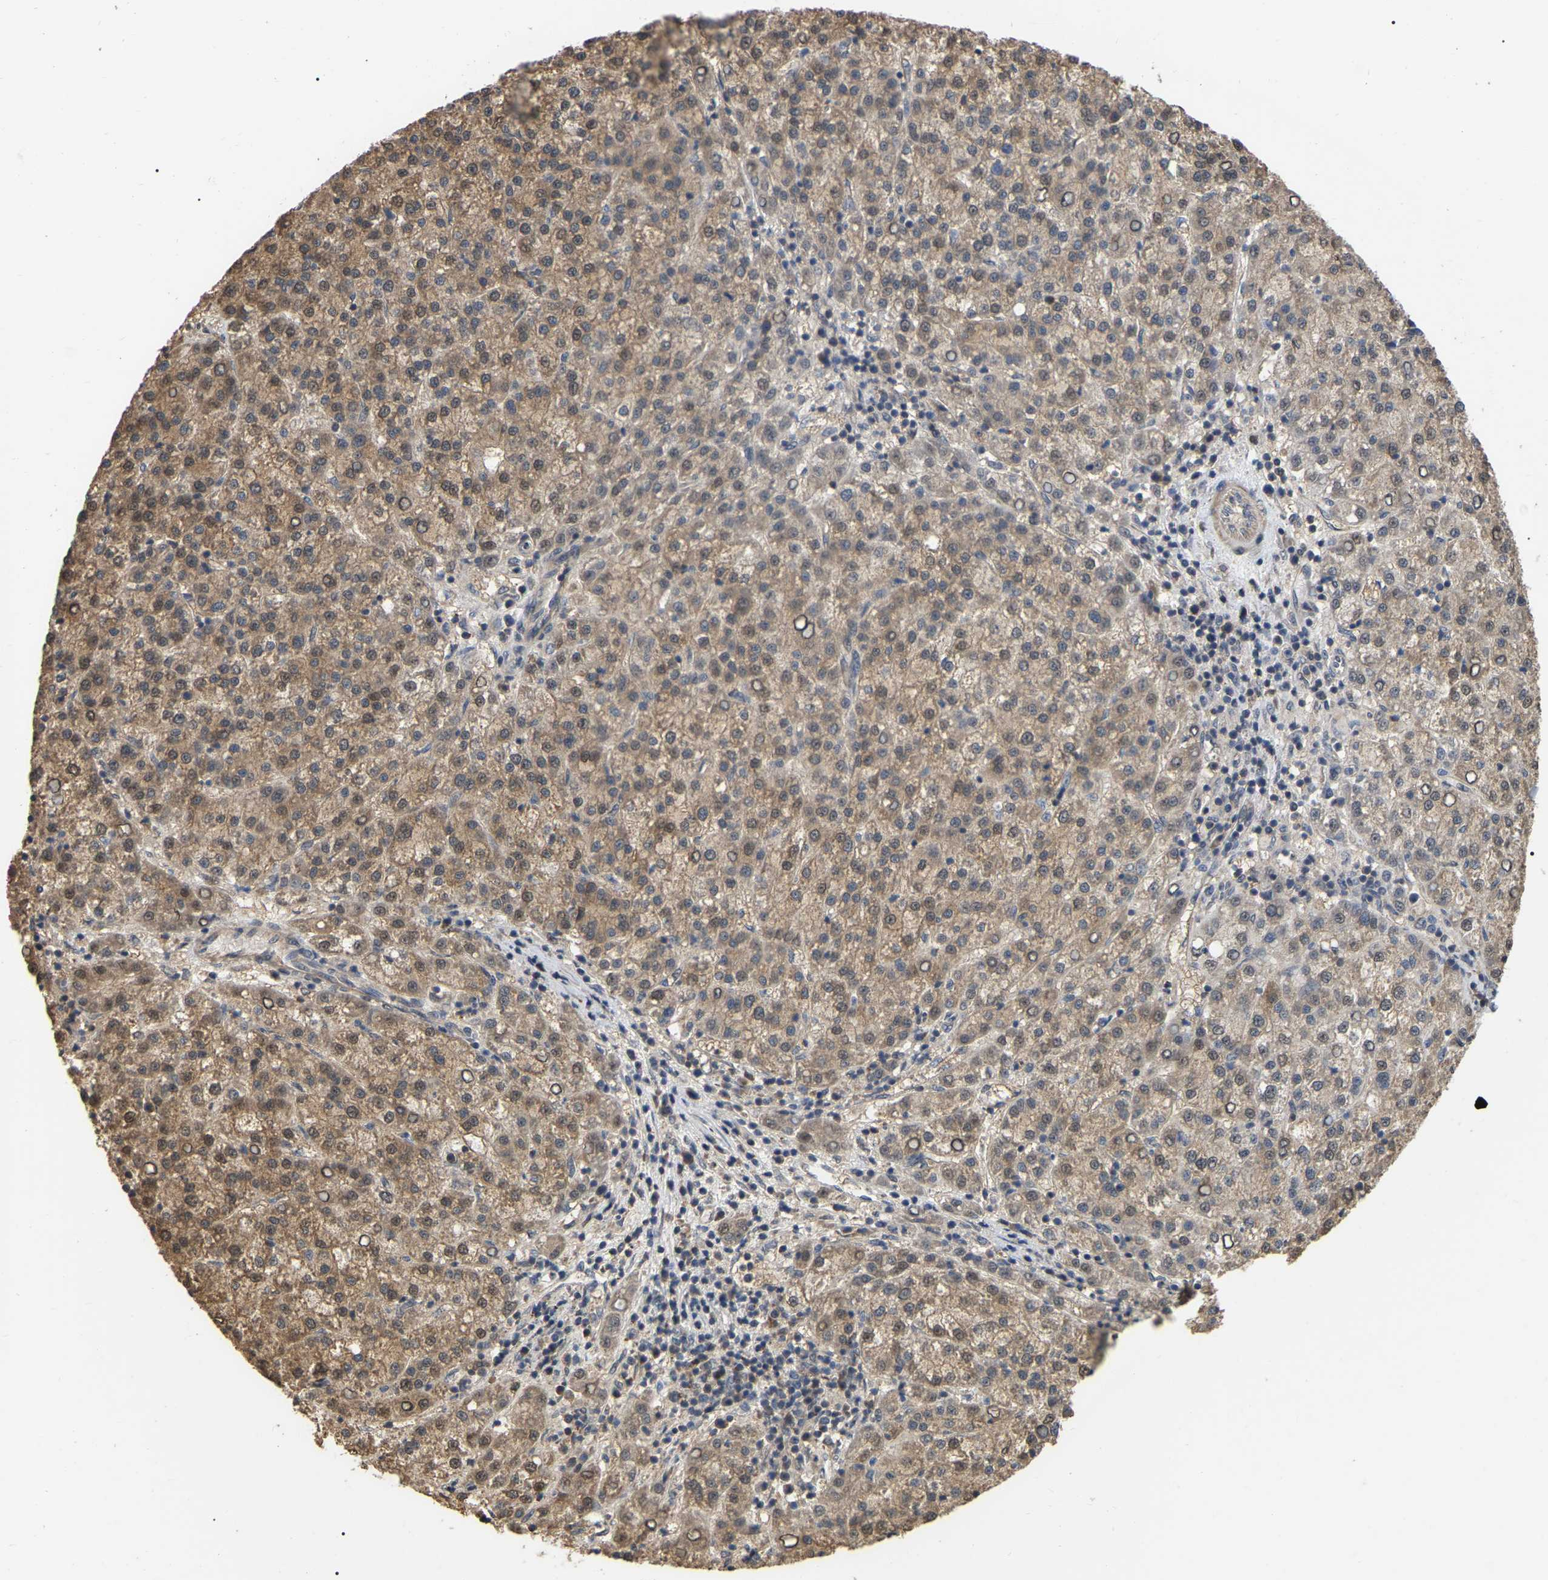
{"staining": {"intensity": "moderate", "quantity": ">75%", "location": "cytoplasmic/membranous"}, "tissue": "liver cancer", "cell_type": "Tumor cells", "image_type": "cancer", "snomed": [{"axis": "morphology", "description": "Carcinoma, Hepatocellular, NOS"}, {"axis": "topography", "description": "Liver"}], "caption": "Moderate cytoplasmic/membranous expression is seen in about >75% of tumor cells in liver hepatocellular carcinoma.", "gene": "FAM219A", "patient": {"sex": "female", "age": 58}}